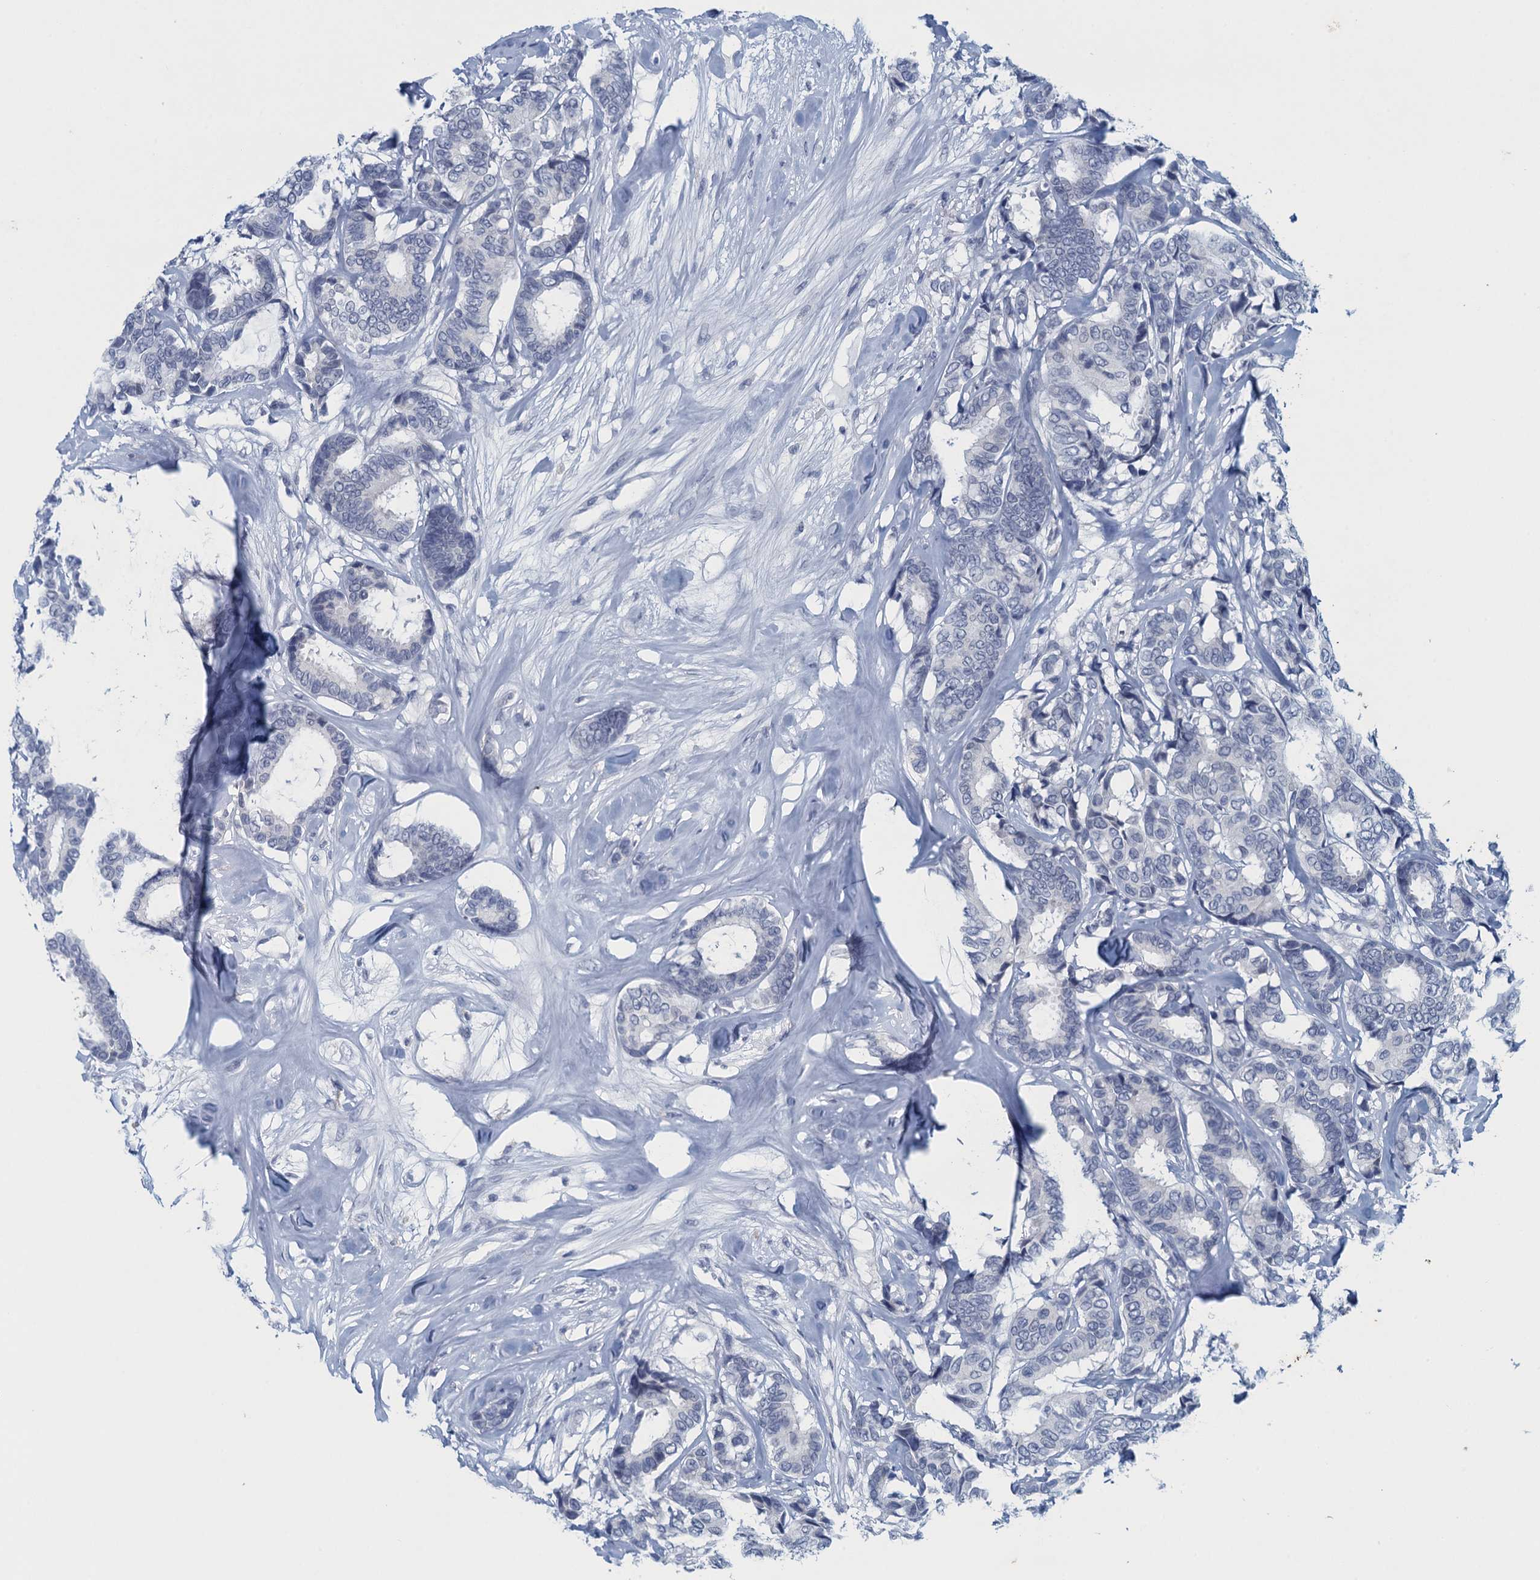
{"staining": {"intensity": "negative", "quantity": "none", "location": "none"}, "tissue": "breast cancer", "cell_type": "Tumor cells", "image_type": "cancer", "snomed": [{"axis": "morphology", "description": "Duct carcinoma"}, {"axis": "topography", "description": "Breast"}], "caption": "This is an IHC image of intraductal carcinoma (breast). There is no expression in tumor cells.", "gene": "ENSG00000131152", "patient": {"sex": "female", "age": 87}}